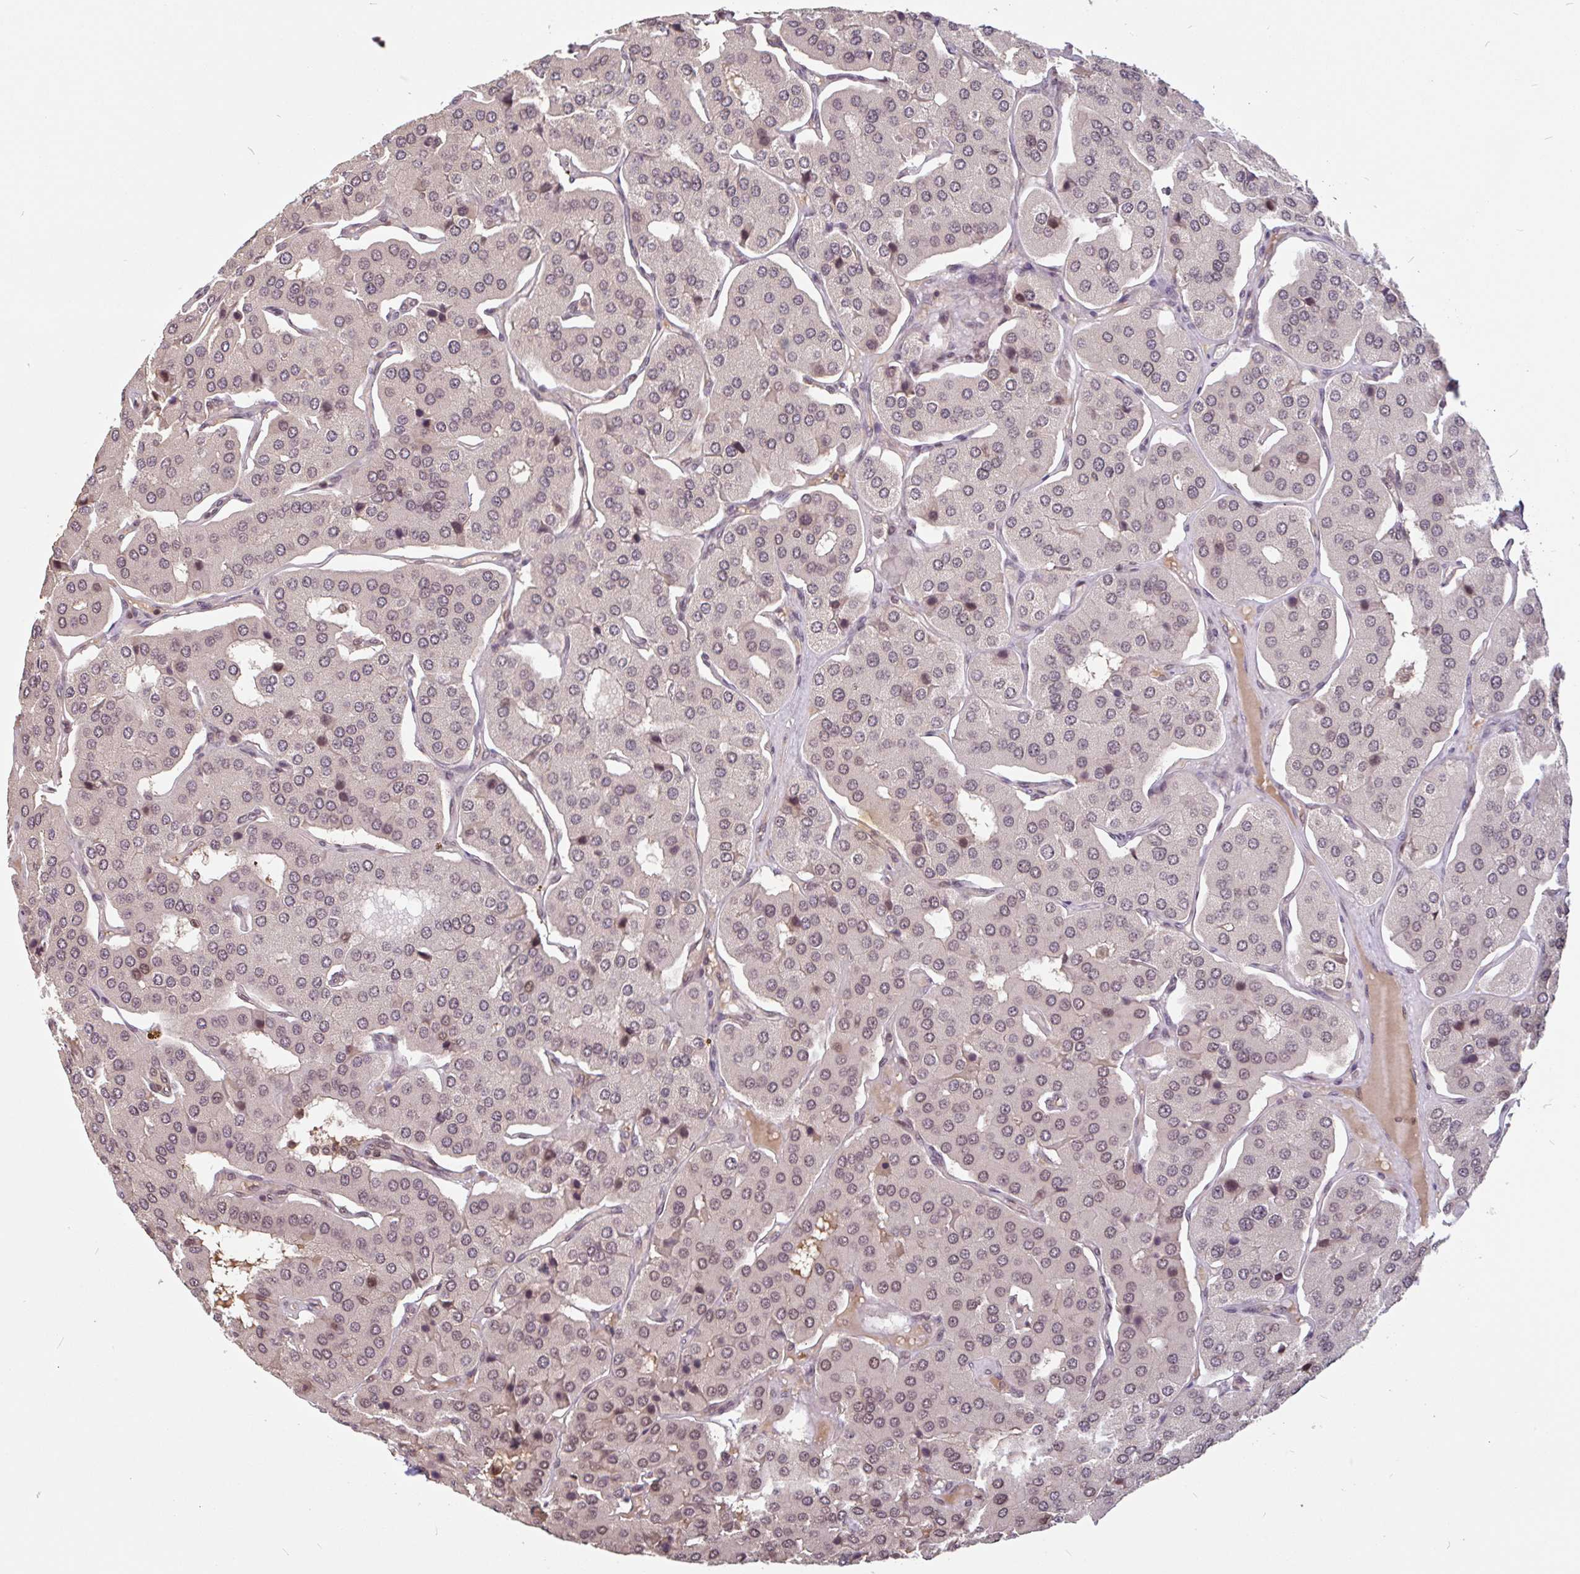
{"staining": {"intensity": "weak", "quantity": ">75%", "location": "nuclear"}, "tissue": "parathyroid gland", "cell_type": "Glandular cells", "image_type": "normal", "snomed": [{"axis": "morphology", "description": "Normal tissue, NOS"}, {"axis": "morphology", "description": "Adenoma, NOS"}, {"axis": "topography", "description": "Parathyroid gland"}], "caption": "Parathyroid gland stained with immunohistochemistry (IHC) displays weak nuclear staining in about >75% of glandular cells.", "gene": "DR1", "patient": {"sex": "female", "age": 86}}